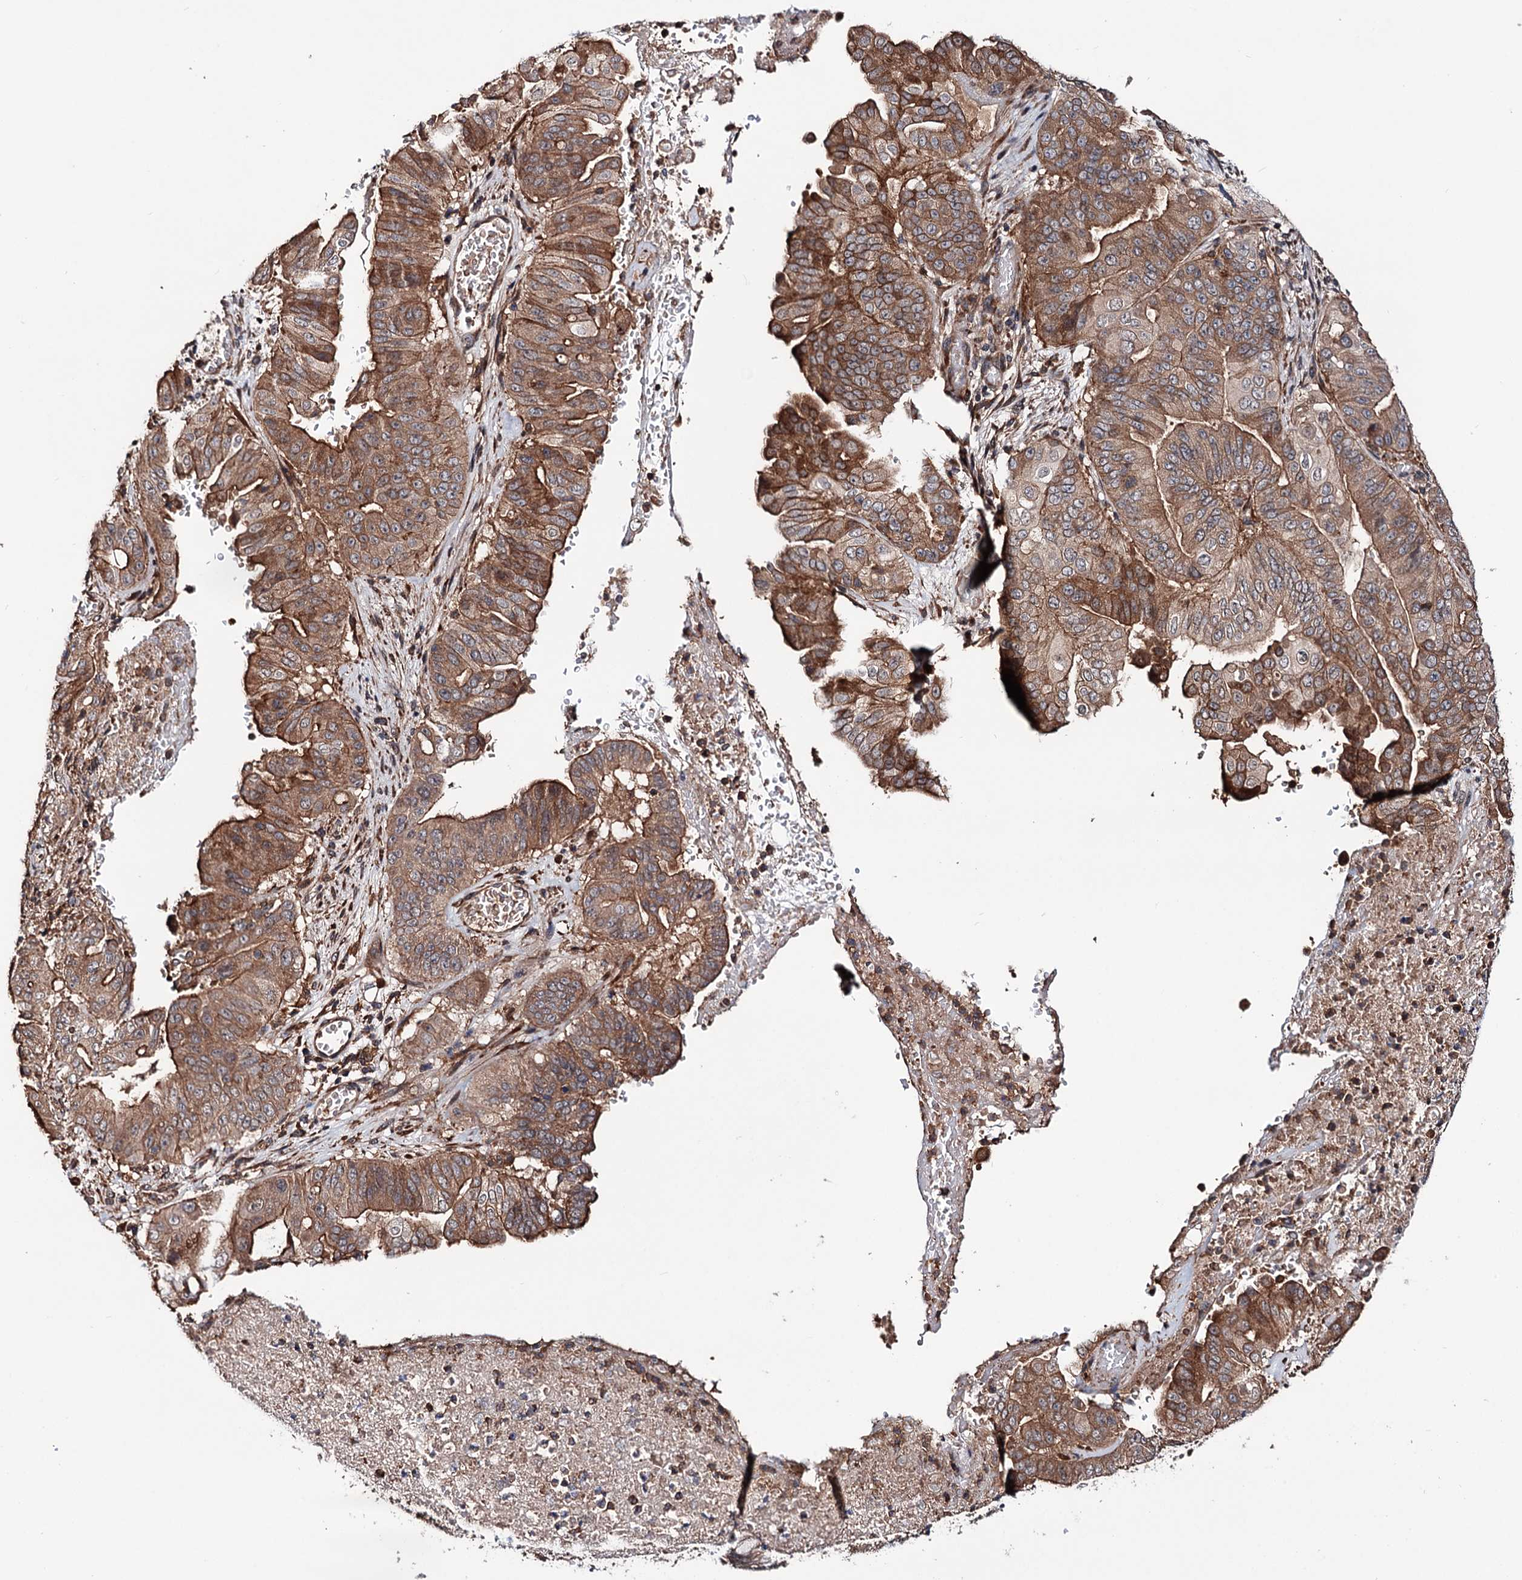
{"staining": {"intensity": "moderate", "quantity": ">75%", "location": "cytoplasmic/membranous"}, "tissue": "pancreatic cancer", "cell_type": "Tumor cells", "image_type": "cancer", "snomed": [{"axis": "morphology", "description": "Adenocarcinoma, NOS"}, {"axis": "topography", "description": "Pancreas"}], "caption": "Pancreatic cancer (adenocarcinoma) was stained to show a protein in brown. There is medium levels of moderate cytoplasmic/membranous staining in approximately >75% of tumor cells.", "gene": "GRIP1", "patient": {"sex": "female", "age": 77}}